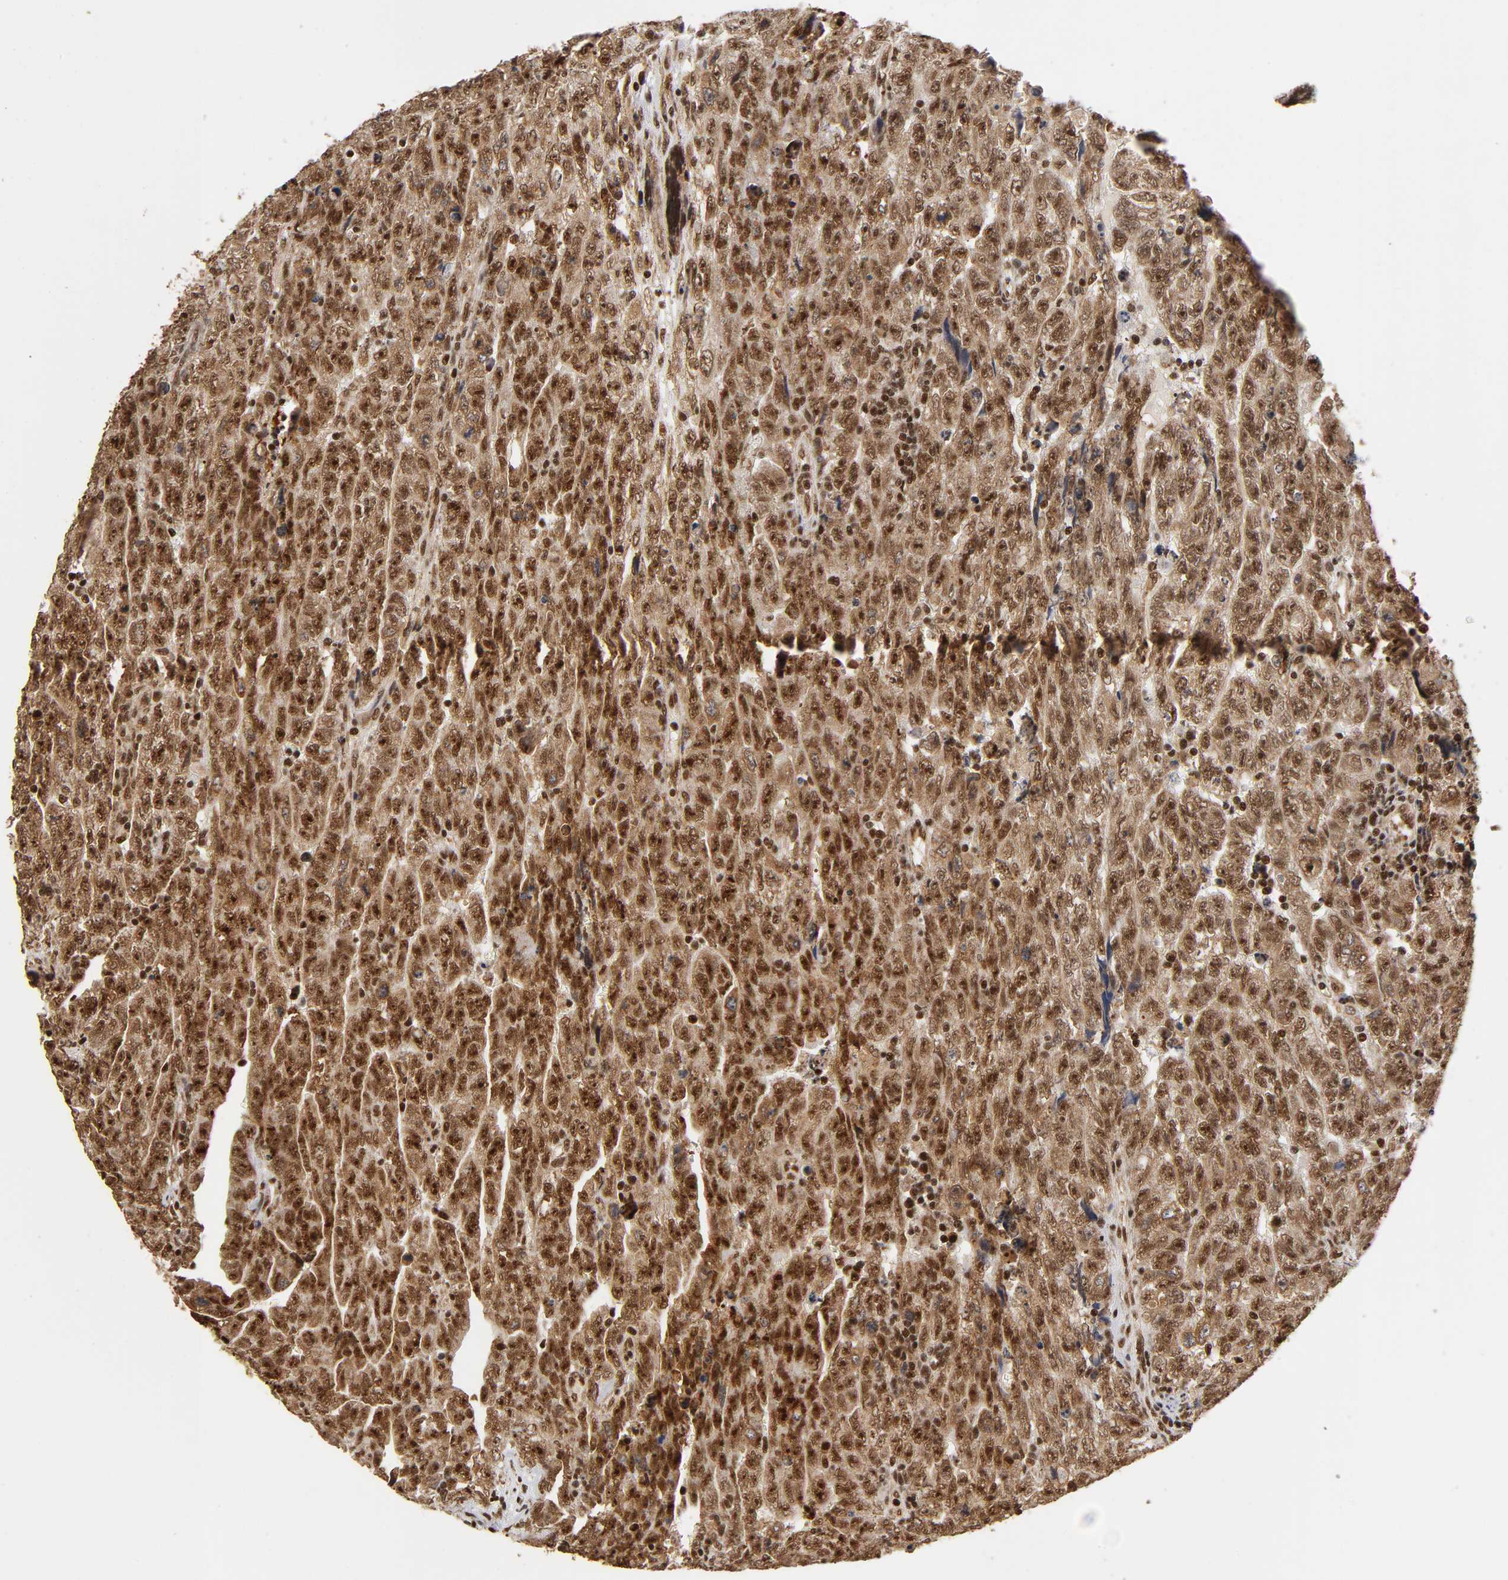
{"staining": {"intensity": "strong", "quantity": ">75%", "location": "cytoplasmic/membranous,nuclear"}, "tissue": "testis cancer", "cell_type": "Tumor cells", "image_type": "cancer", "snomed": [{"axis": "morphology", "description": "Carcinoma, Embryonal, NOS"}, {"axis": "topography", "description": "Testis"}], "caption": "Immunohistochemistry (IHC) histopathology image of human testis embryonal carcinoma stained for a protein (brown), which exhibits high levels of strong cytoplasmic/membranous and nuclear expression in about >75% of tumor cells.", "gene": "RNF122", "patient": {"sex": "male", "age": 28}}